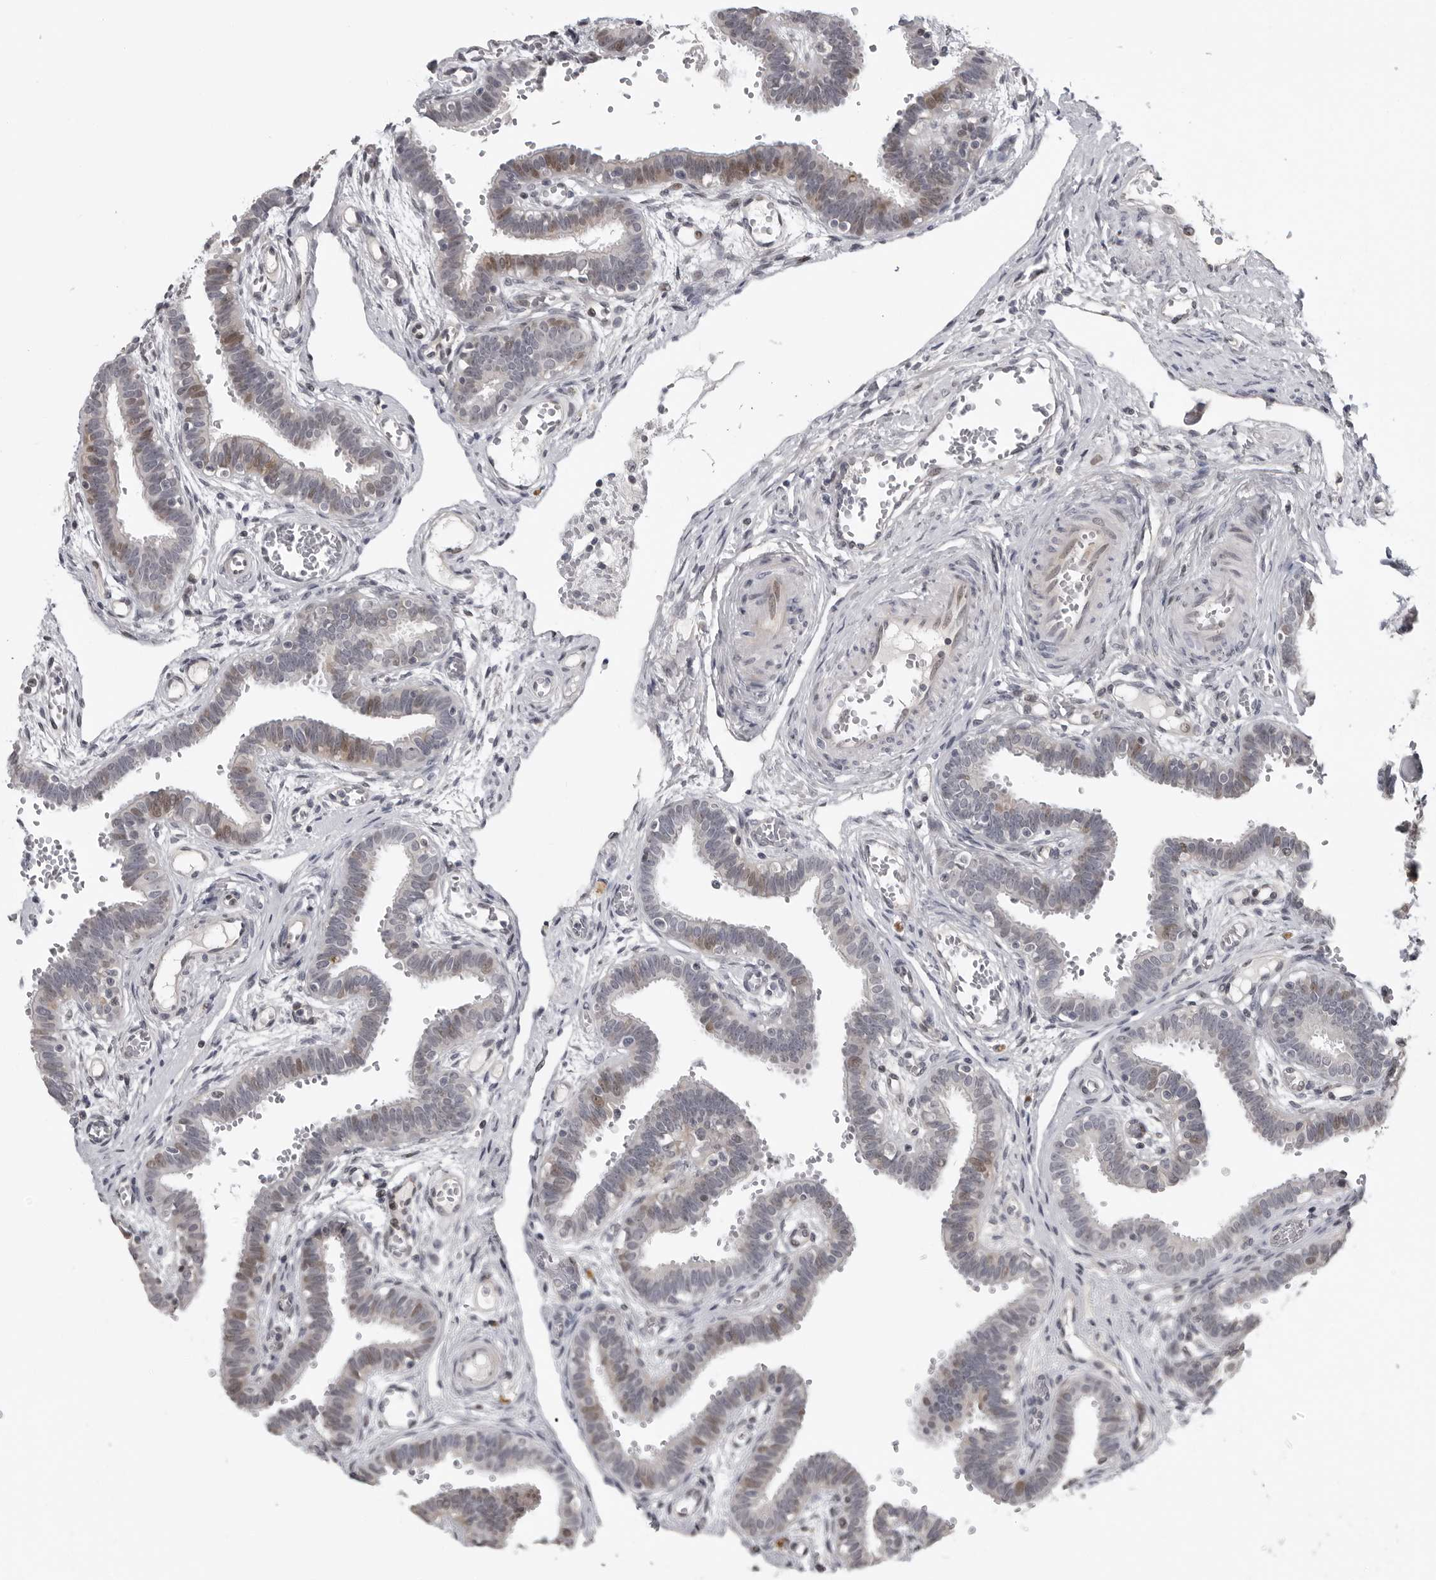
{"staining": {"intensity": "weak", "quantity": "<25%", "location": "cytoplasmic/membranous"}, "tissue": "fallopian tube", "cell_type": "Glandular cells", "image_type": "normal", "snomed": [{"axis": "morphology", "description": "Normal tissue, NOS"}, {"axis": "topography", "description": "Fallopian tube"}, {"axis": "topography", "description": "Placenta"}], "caption": "The image exhibits no significant expression in glandular cells of fallopian tube. (Stains: DAB (3,3'-diaminobenzidine) IHC with hematoxylin counter stain, Microscopy: brightfield microscopy at high magnification).", "gene": "PRRX2", "patient": {"sex": "female", "age": 32}}